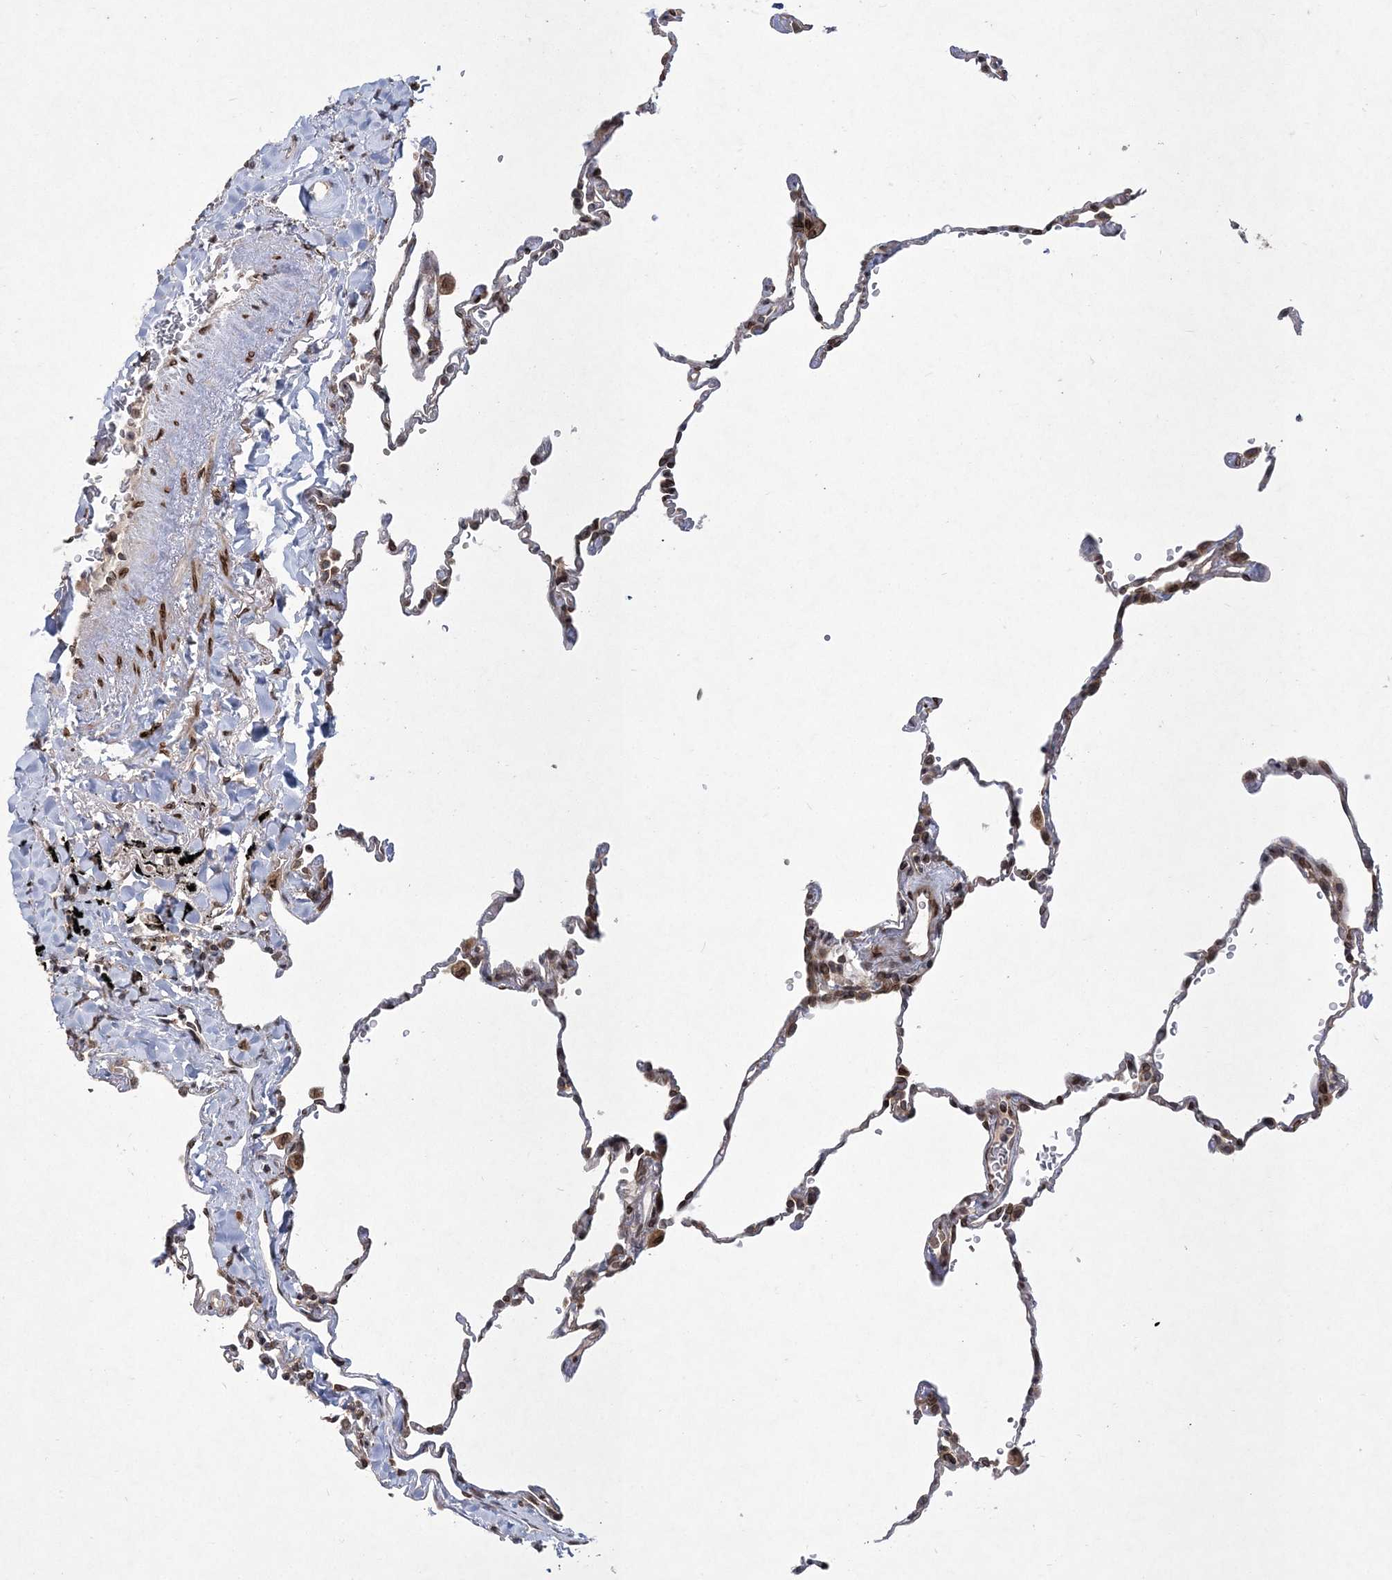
{"staining": {"intensity": "moderate", "quantity": "25%-75%", "location": "cytoplasmic/membranous,nuclear"}, "tissue": "lung", "cell_type": "Alveolar cells", "image_type": "normal", "snomed": [{"axis": "morphology", "description": "Normal tissue, NOS"}, {"axis": "topography", "description": "Lung"}], "caption": "Moderate cytoplasmic/membranous,nuclear protein staining is seen in approximately 25%-75% of alveolar cells in lung. (DAB (3,3'-diaminobenzidine) IHC, brown staining for protein, blue staining for nuclei).", "gene": "DNAJC27", "patient": {"sex": "male", "age": 59}}